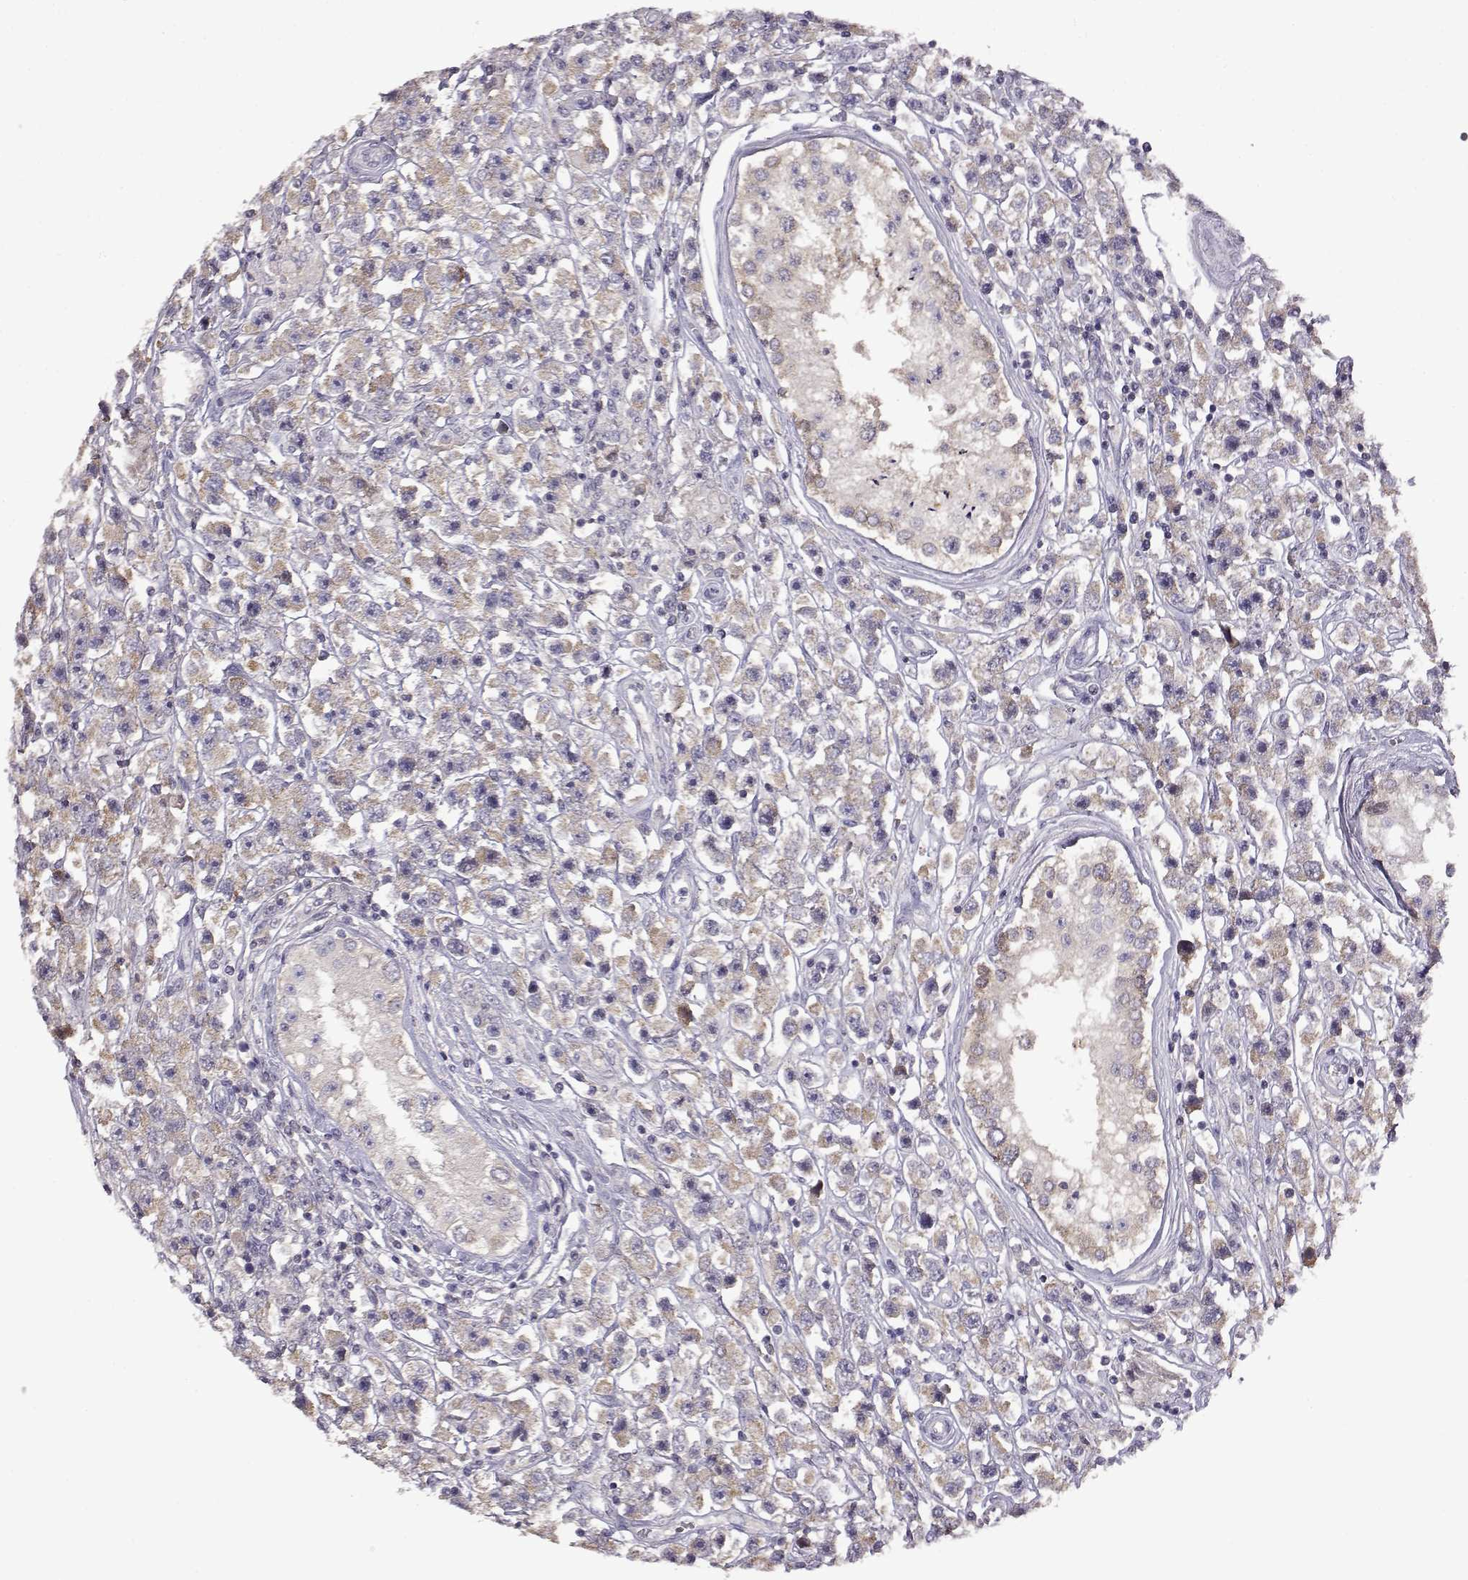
{"staining": {"intensity": "weak", "quantity": ">75%", "location": "cytoplasmic/membranous"}, "tissue": "testis cancer", "cell_type": "Tumor cells", "image_type": "cancer", "snomed": [{"axis": "morphology", "description": "Seminoma, NOS"}, {"axis": "topography", "description": "Testis"}], "caption": "Testis cancer (seminoma) tissue displays weak cytoplasmic/membranous expression in approximately >75% of tumor cells Nuclei are stained in blue.", "gene": "VGF", "patient": {"sex": "male", "age": 45}}